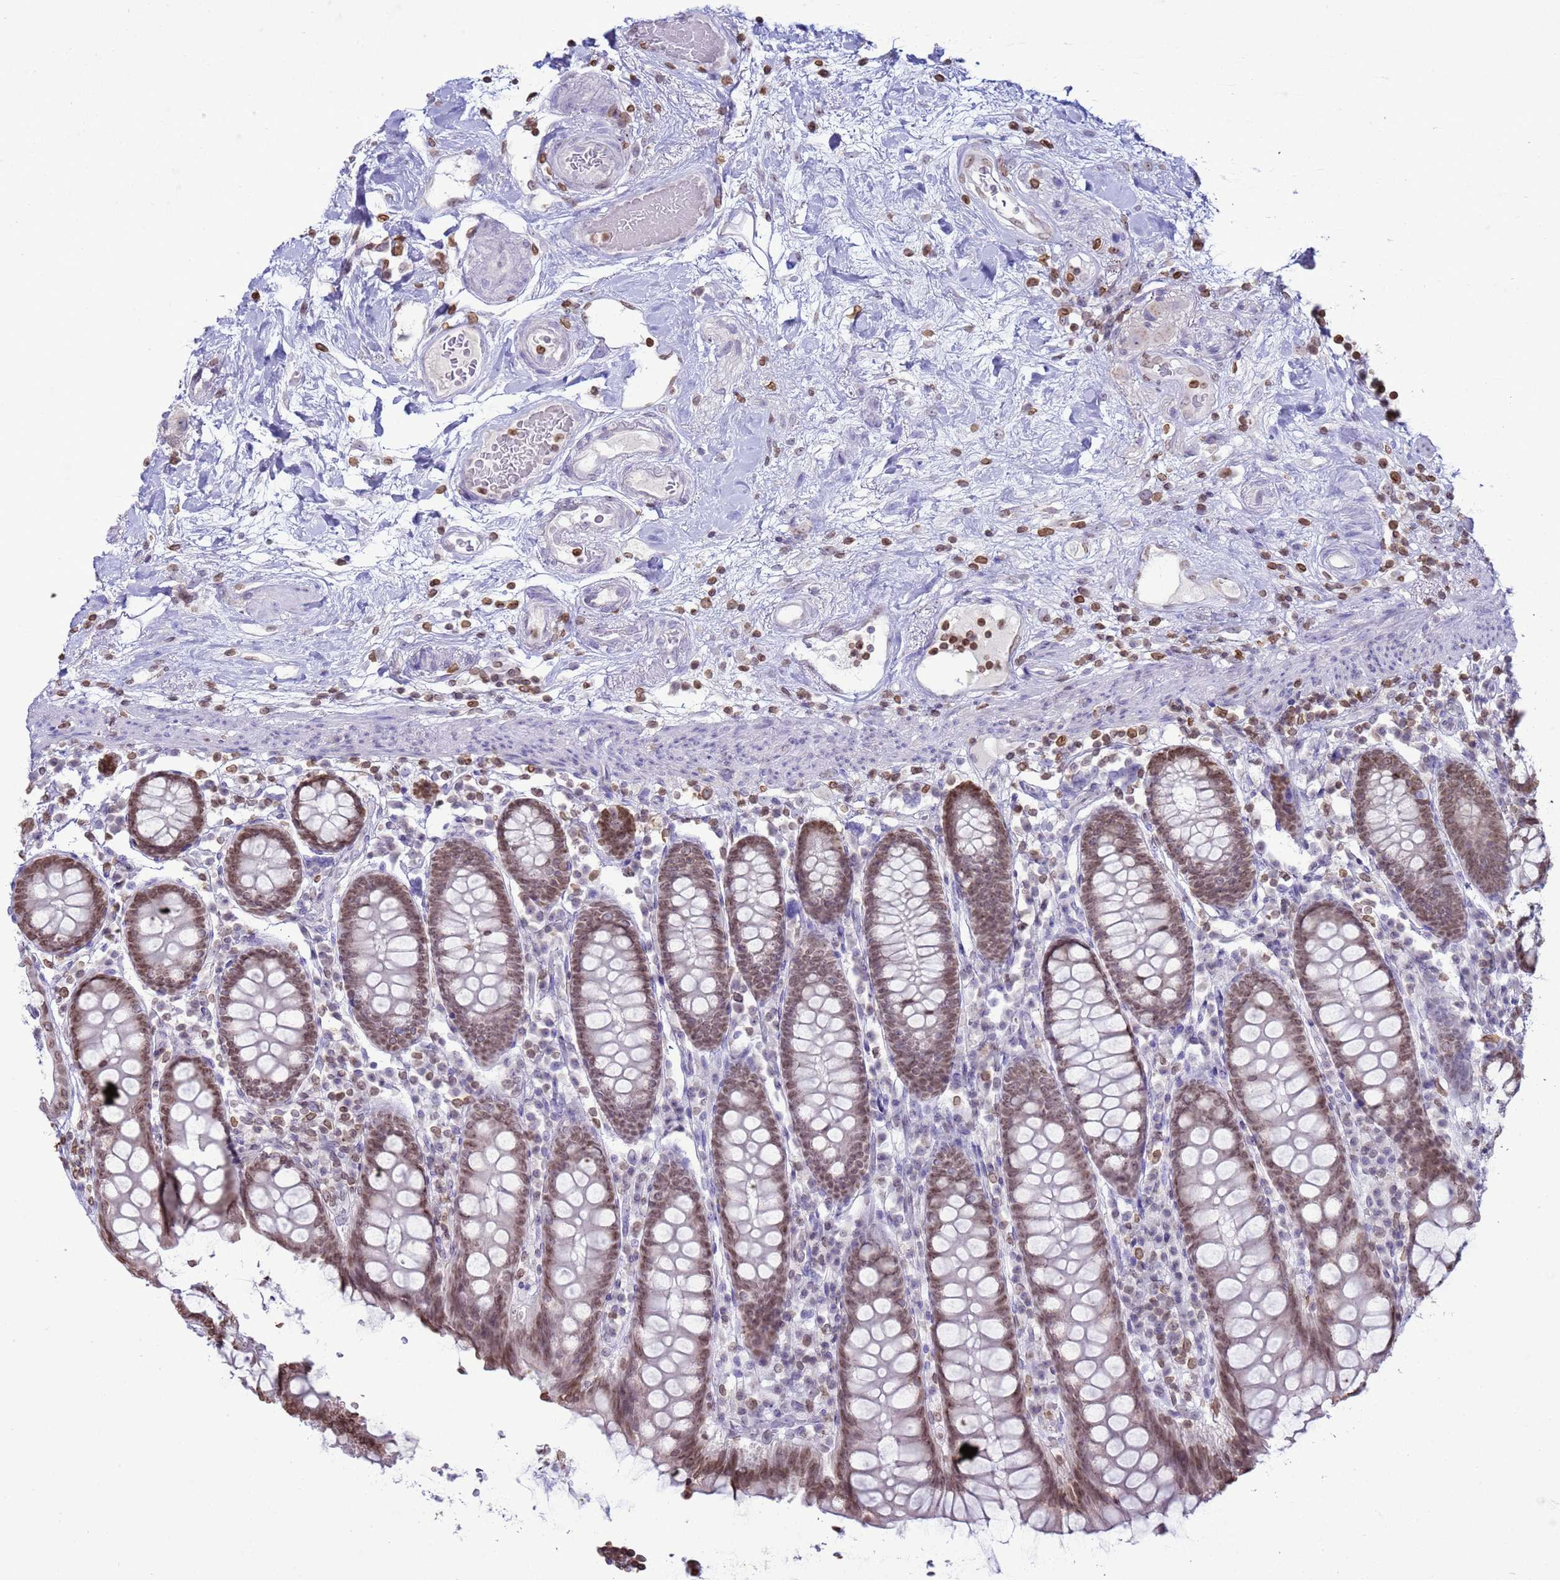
{"staining": {"intensity": "negative", "quantity": "none", "location": "none"}, "tissue": "colon", "cell_type": "Endothelial cells", "image_type": "normal", "snomed": [{"axis": "morphology", "description": "Normal tissue, NOS"}, {"axis": "topography", "description": "Colon"}], "caption": "Colon was stained to show a protein in brown. There is no significant positivity in endothelial cells. (Stains: DAB IHC with hematoxylin counter stain, Microscopy: brightfield microscopy at high magnification).", "gene": "DHX37", "patient": {"sex": "female", "age": 79}}